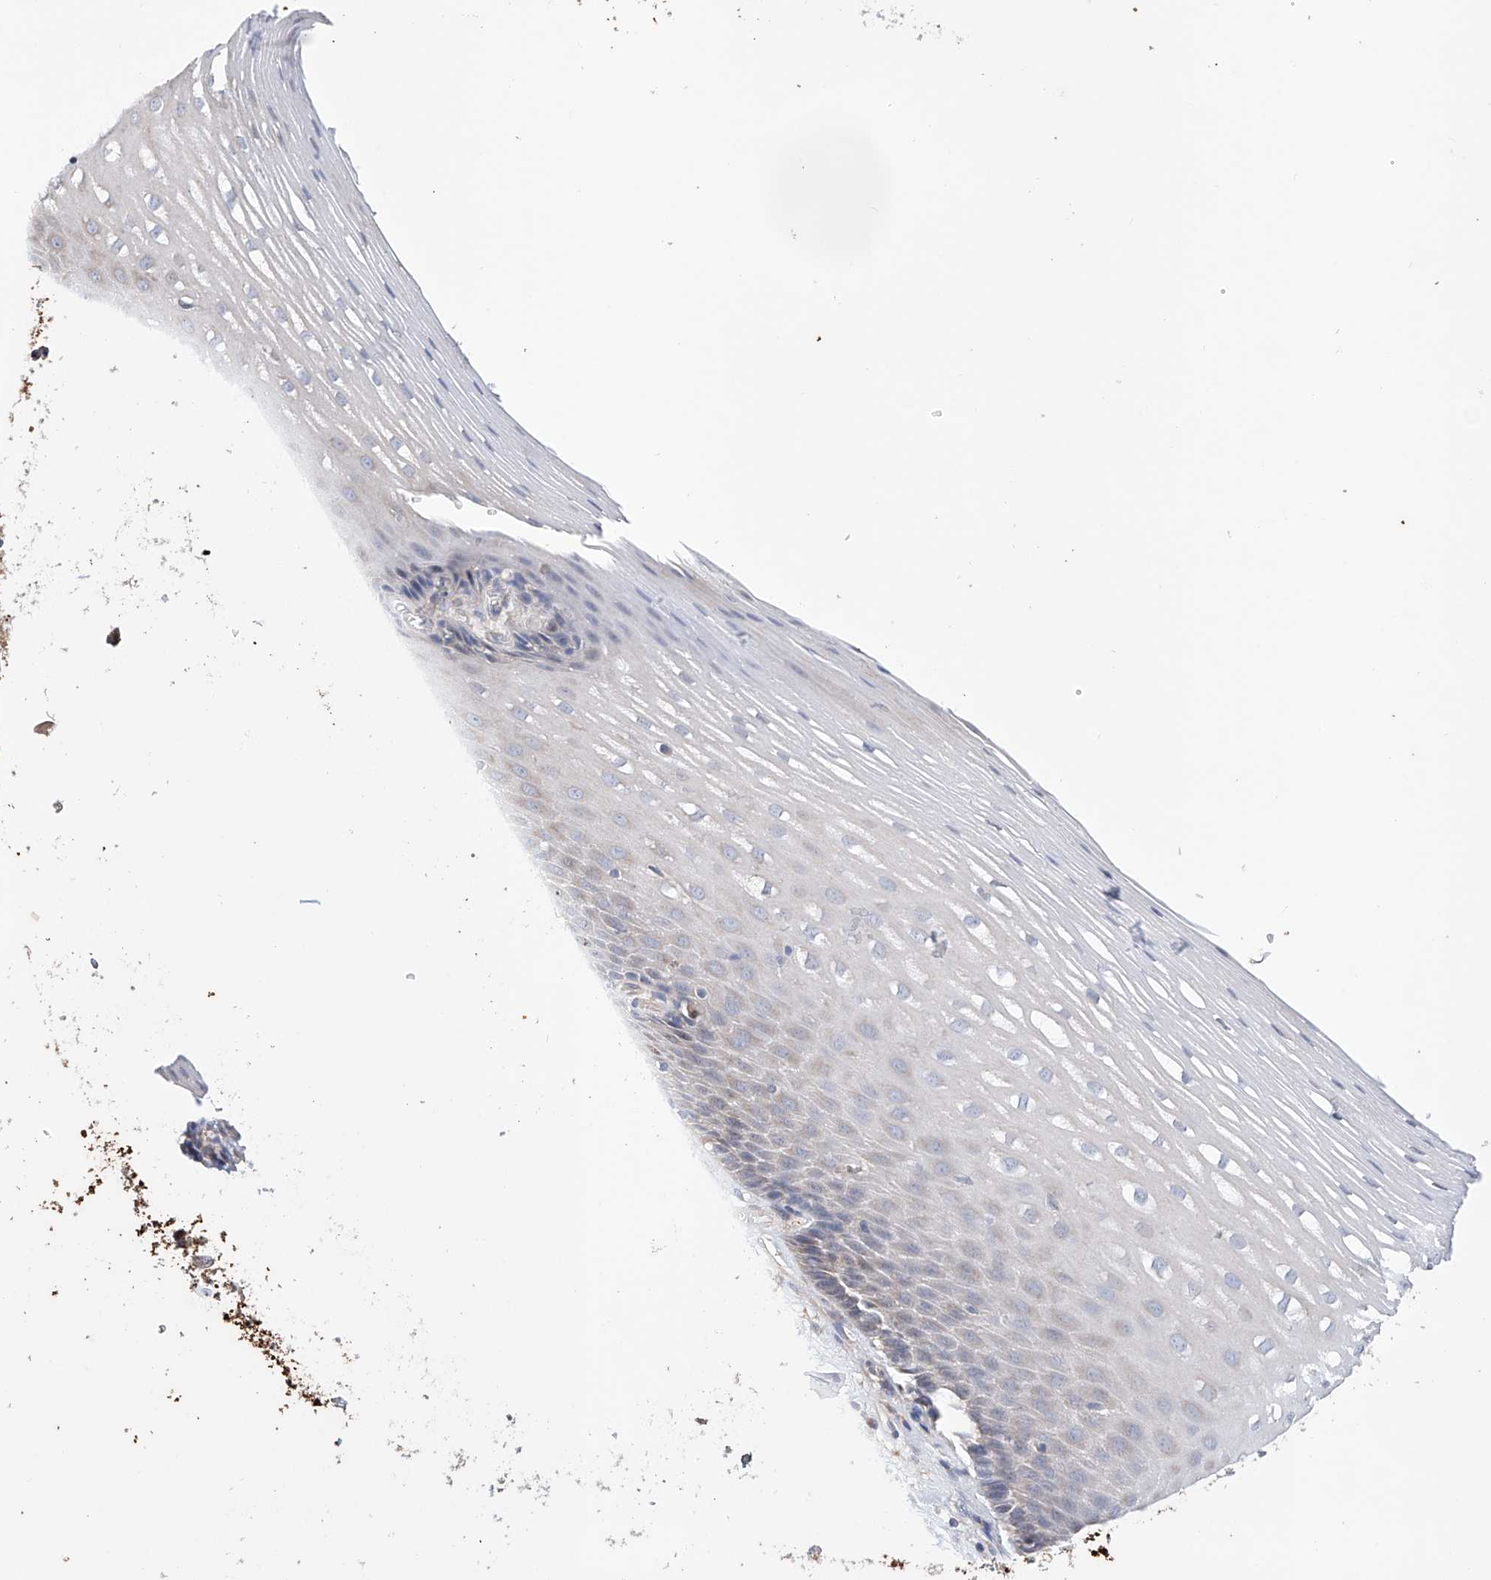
{"staining": {"intensity": "negative", "quantity": "none", "location": "none"}, "tissue": "esophagus", "cell_type": "Squamous epithelial cells", "image_type": "normal", "snomed": [{"axis": "morphology", "description": "Normal tissue, NOS"}, {"axis": "topography", "description": "Esophagus"}], "caption": "Squamous epithelial cells show no significant protein expression in unremarkable esophagus.", "gene": "AFG1L", "patient": {"sex": "male", "age": 62}}